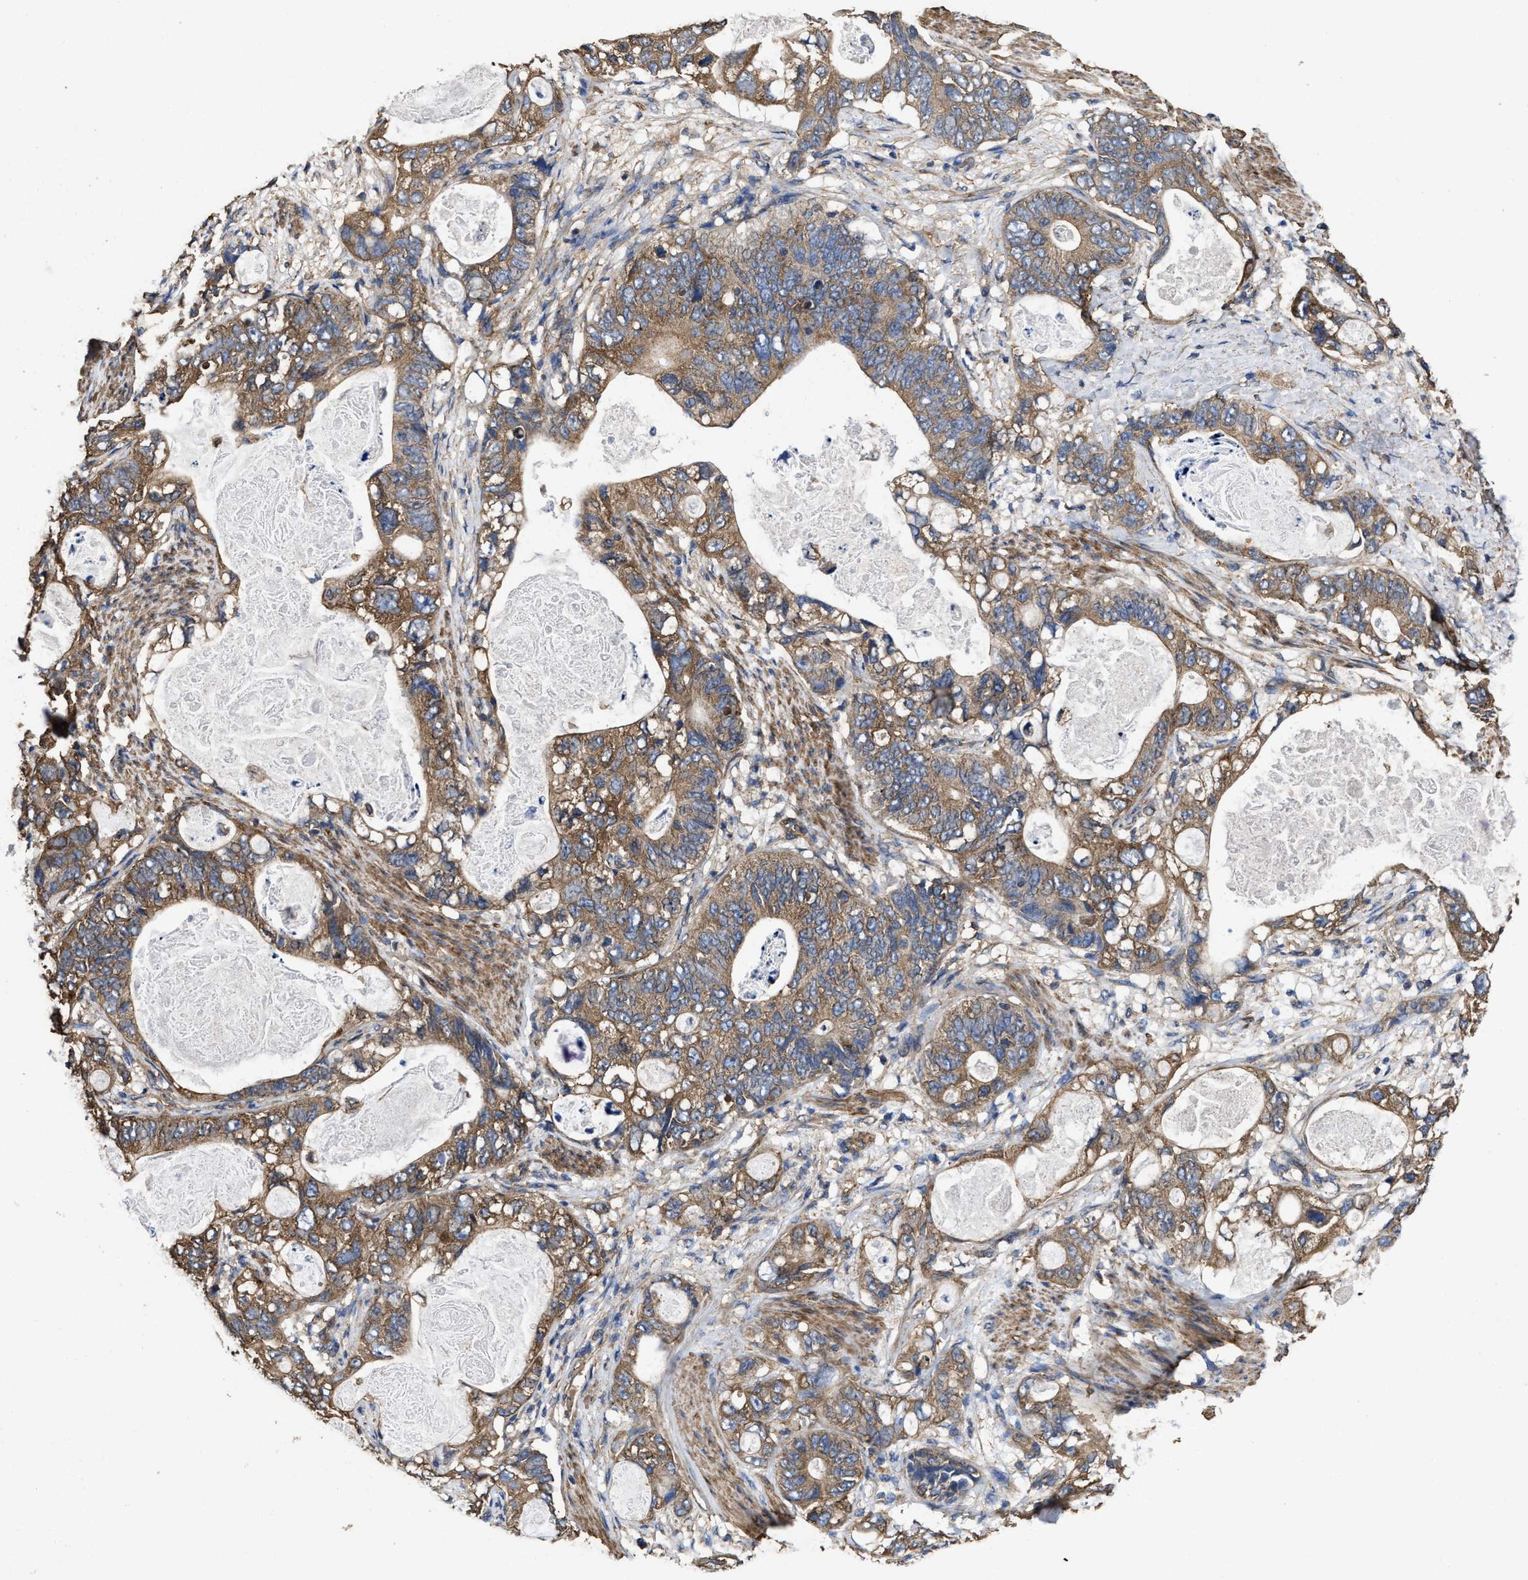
{"staining": {"intensity": "moderate", "quantity": ">75%", "location": "cytoplasmic/membranous"}, "tissue": "stomach cancer", "cell_type": "Tumor cells", "image_type": "cancer", "snomed": [{"axis": "morphology", "description": "Normal tissue, NOS"}, {"axis": "morphology", "description": "Adenocarcinoma, NOS"}, {"axis": "topography", "description": "Stomach"}], "caption": "Moderate cytoplasmic/membranous protein staining is identified in about >75% of tumor cells in stomach cancer (adenocarcinoma).", "gene": "SFXN4", "patient": {"sex": "female", "age": 89}}